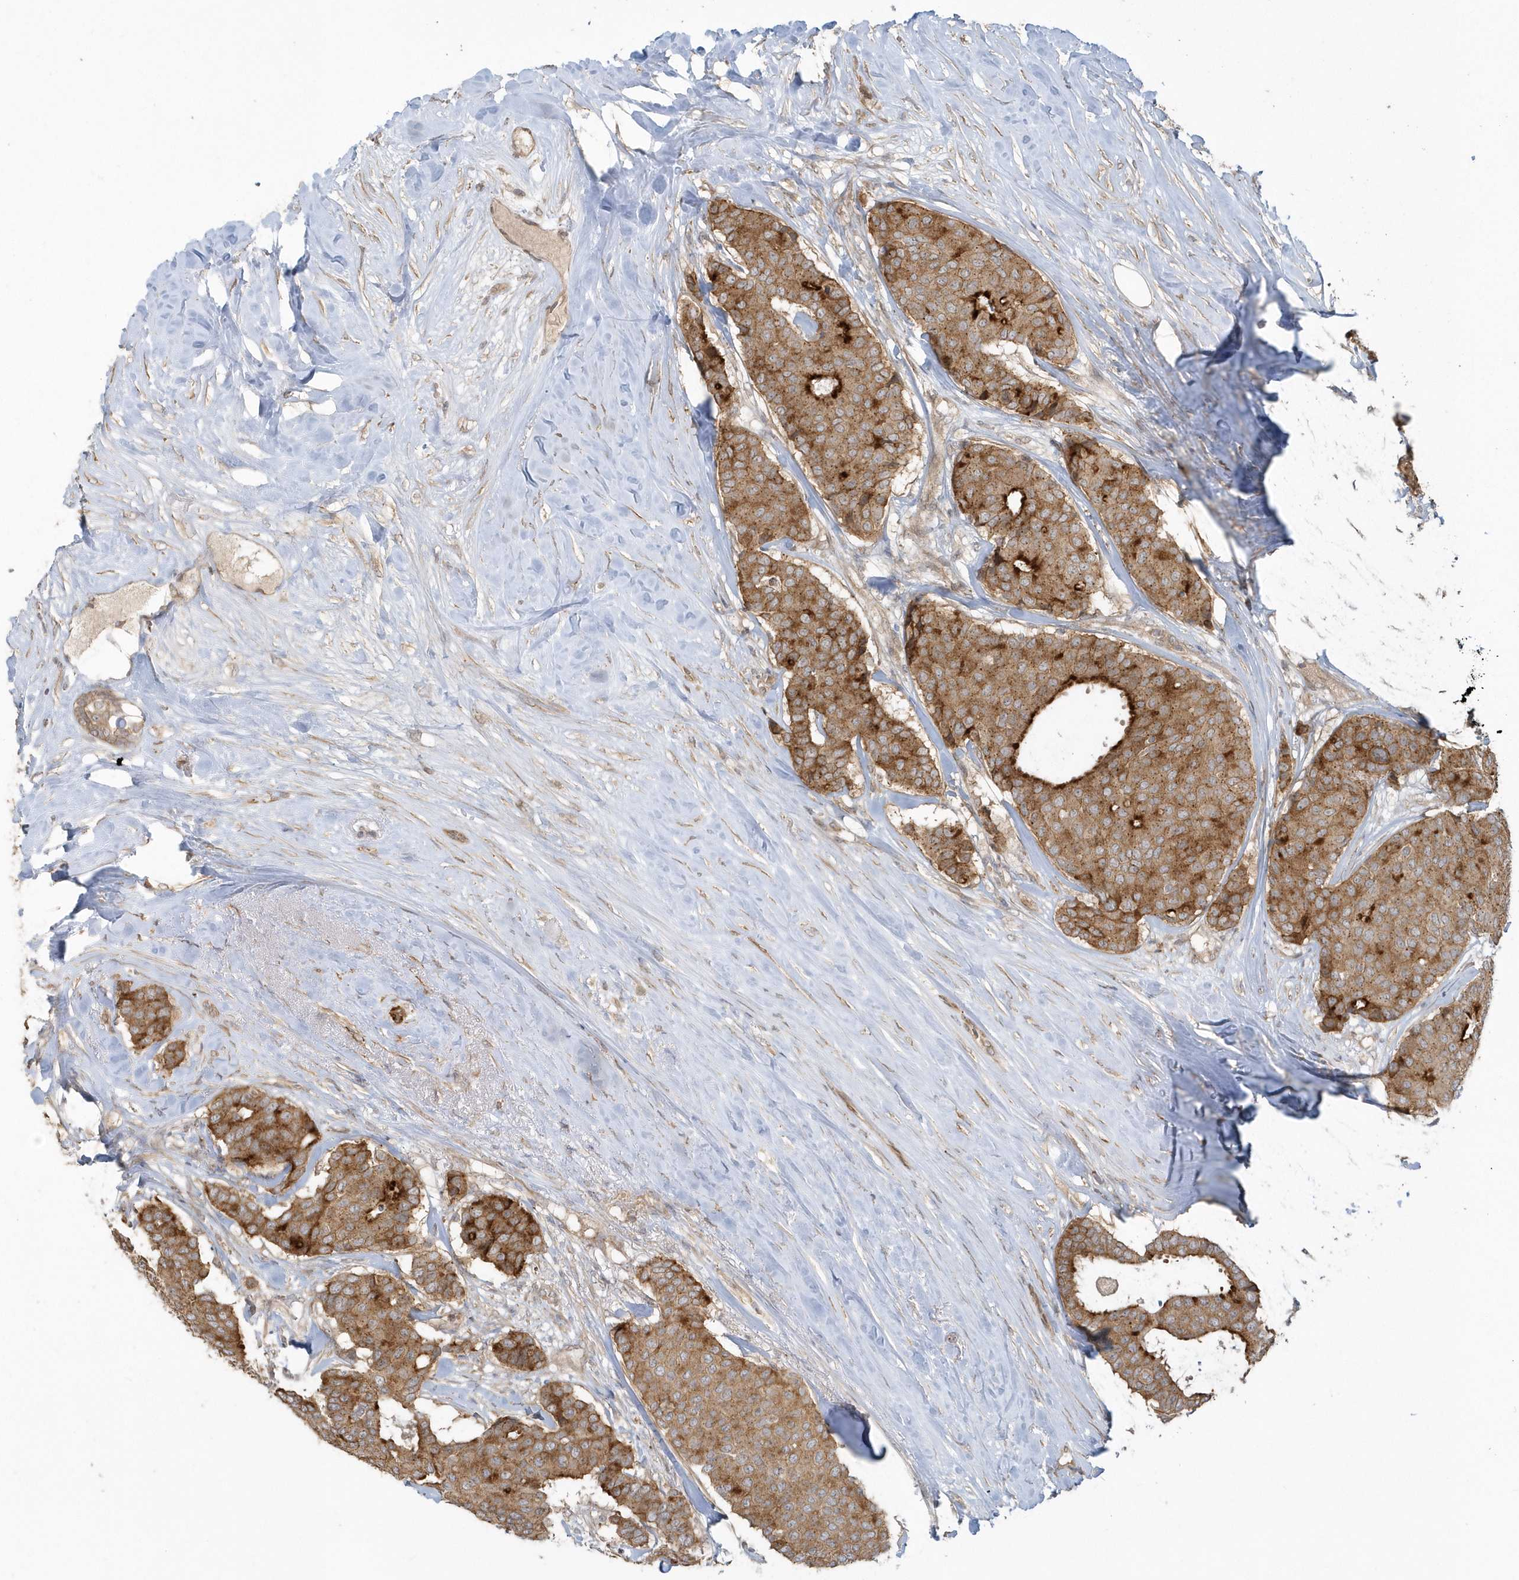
{"staining": {"intensity": "moderate", "quantity": ">75%", "location": "cytoplasmic/membranous"}, "tissue": "breast cancer", "cell_type": "Tumor cells", "image_type": "cancer", "snomed": [{"axis": "morphology", "description": "Duct carcinoma"}, {"axis": "topography", "description": "Breast"}], "caption": "Tumor cells show moderate cytoplasmic/membranous staining in approximately >75% of cells in breast cancer. (IHC, brightfield microscopy, high magnification).", "gene": "STIM2", "patient": {"sex": "female", "age": 75}}